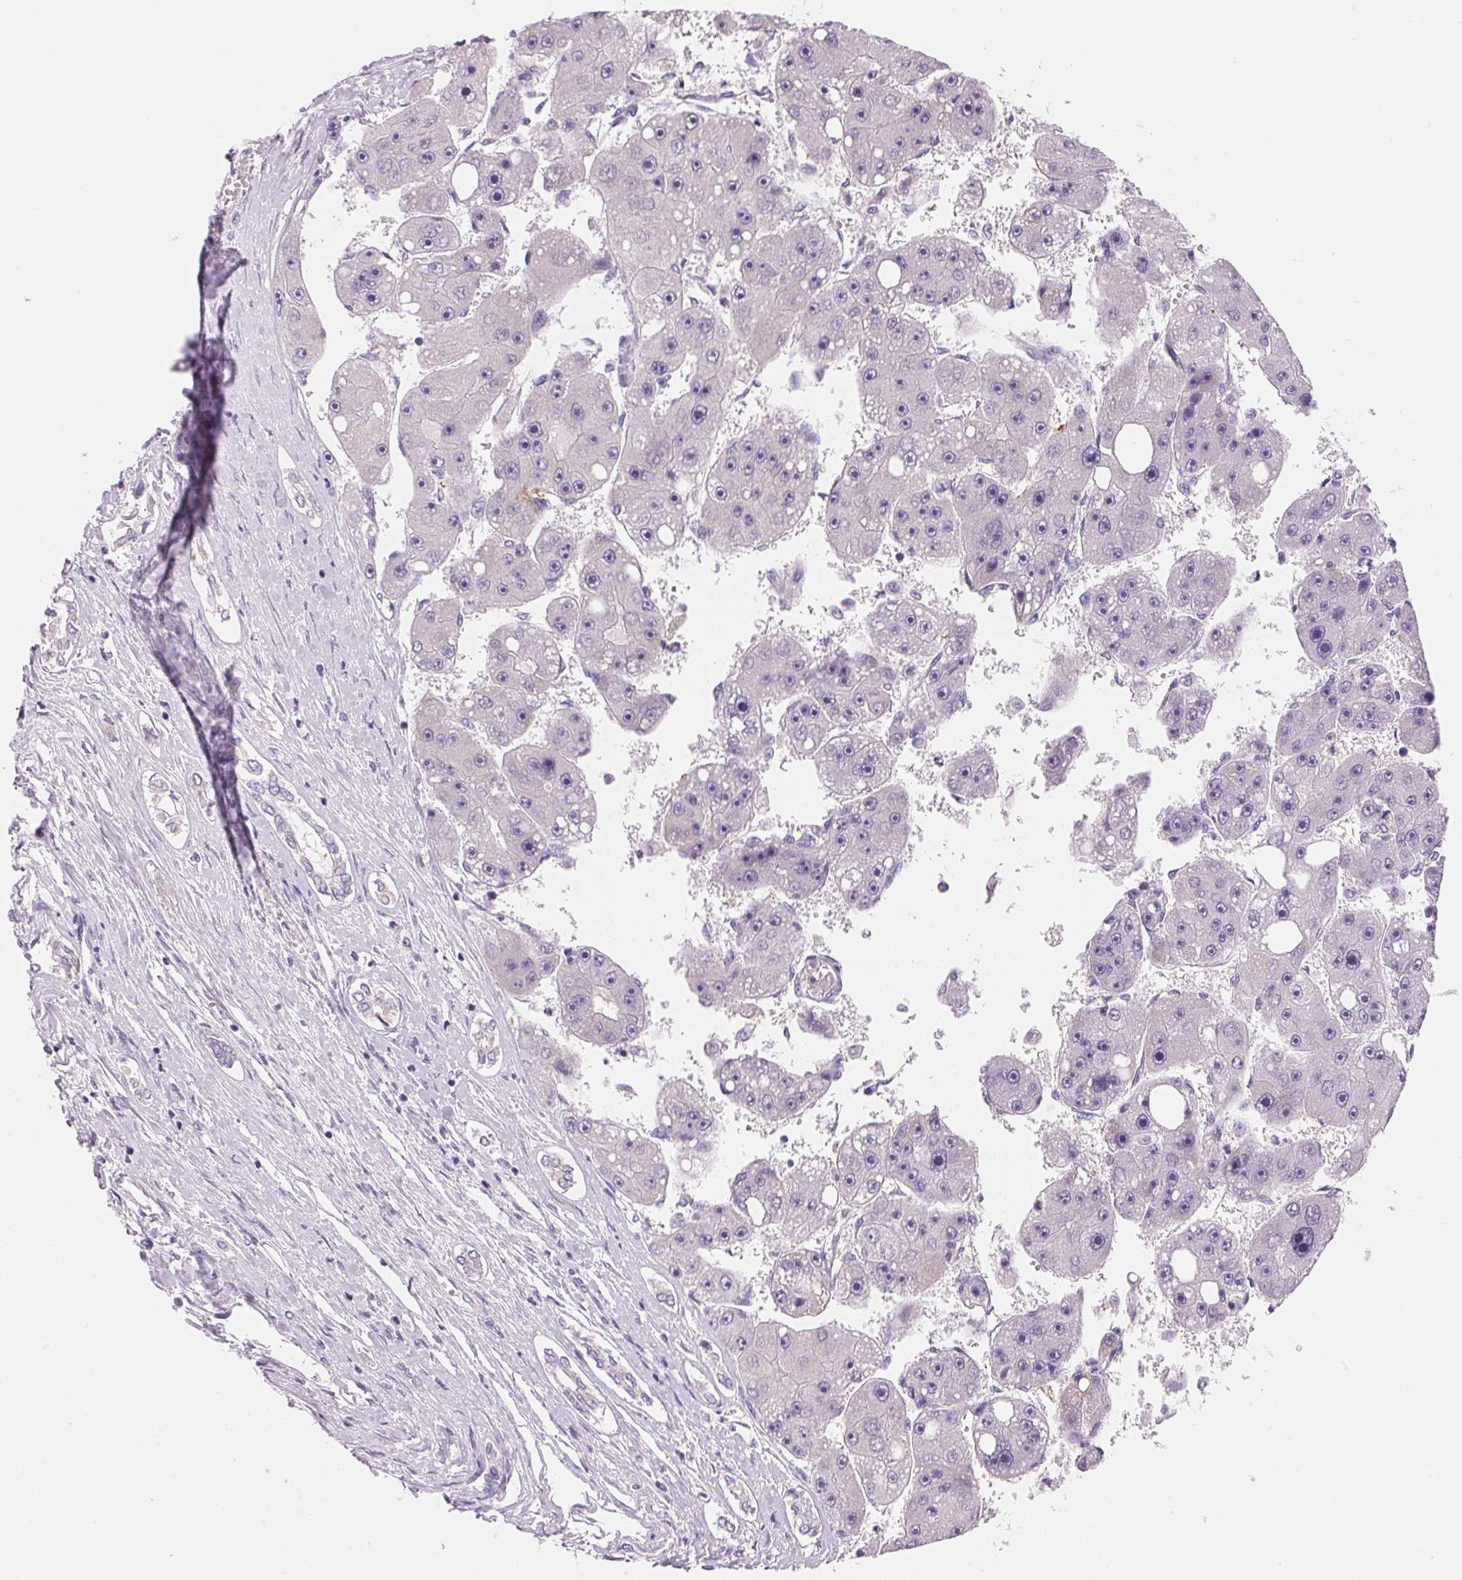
{"staining": {"intensity": "negative", "quantity": "none", "location": "none"}, "tissue": "liver cancer", "cell_type": "Tumor cells", "image_type": "cancer", "snomed": [{"axis": "morphology", "description": "Carcinoma, Hepatocellular, NOS"}, {"axis": "topography", "description": "Liver"}], "caption": "Image shows no significant protein expression in tumor cells of liver hepatocellular carcinoma.", "gene": "CYP11B1", "patient": {"sex": "female", "age": 61}}